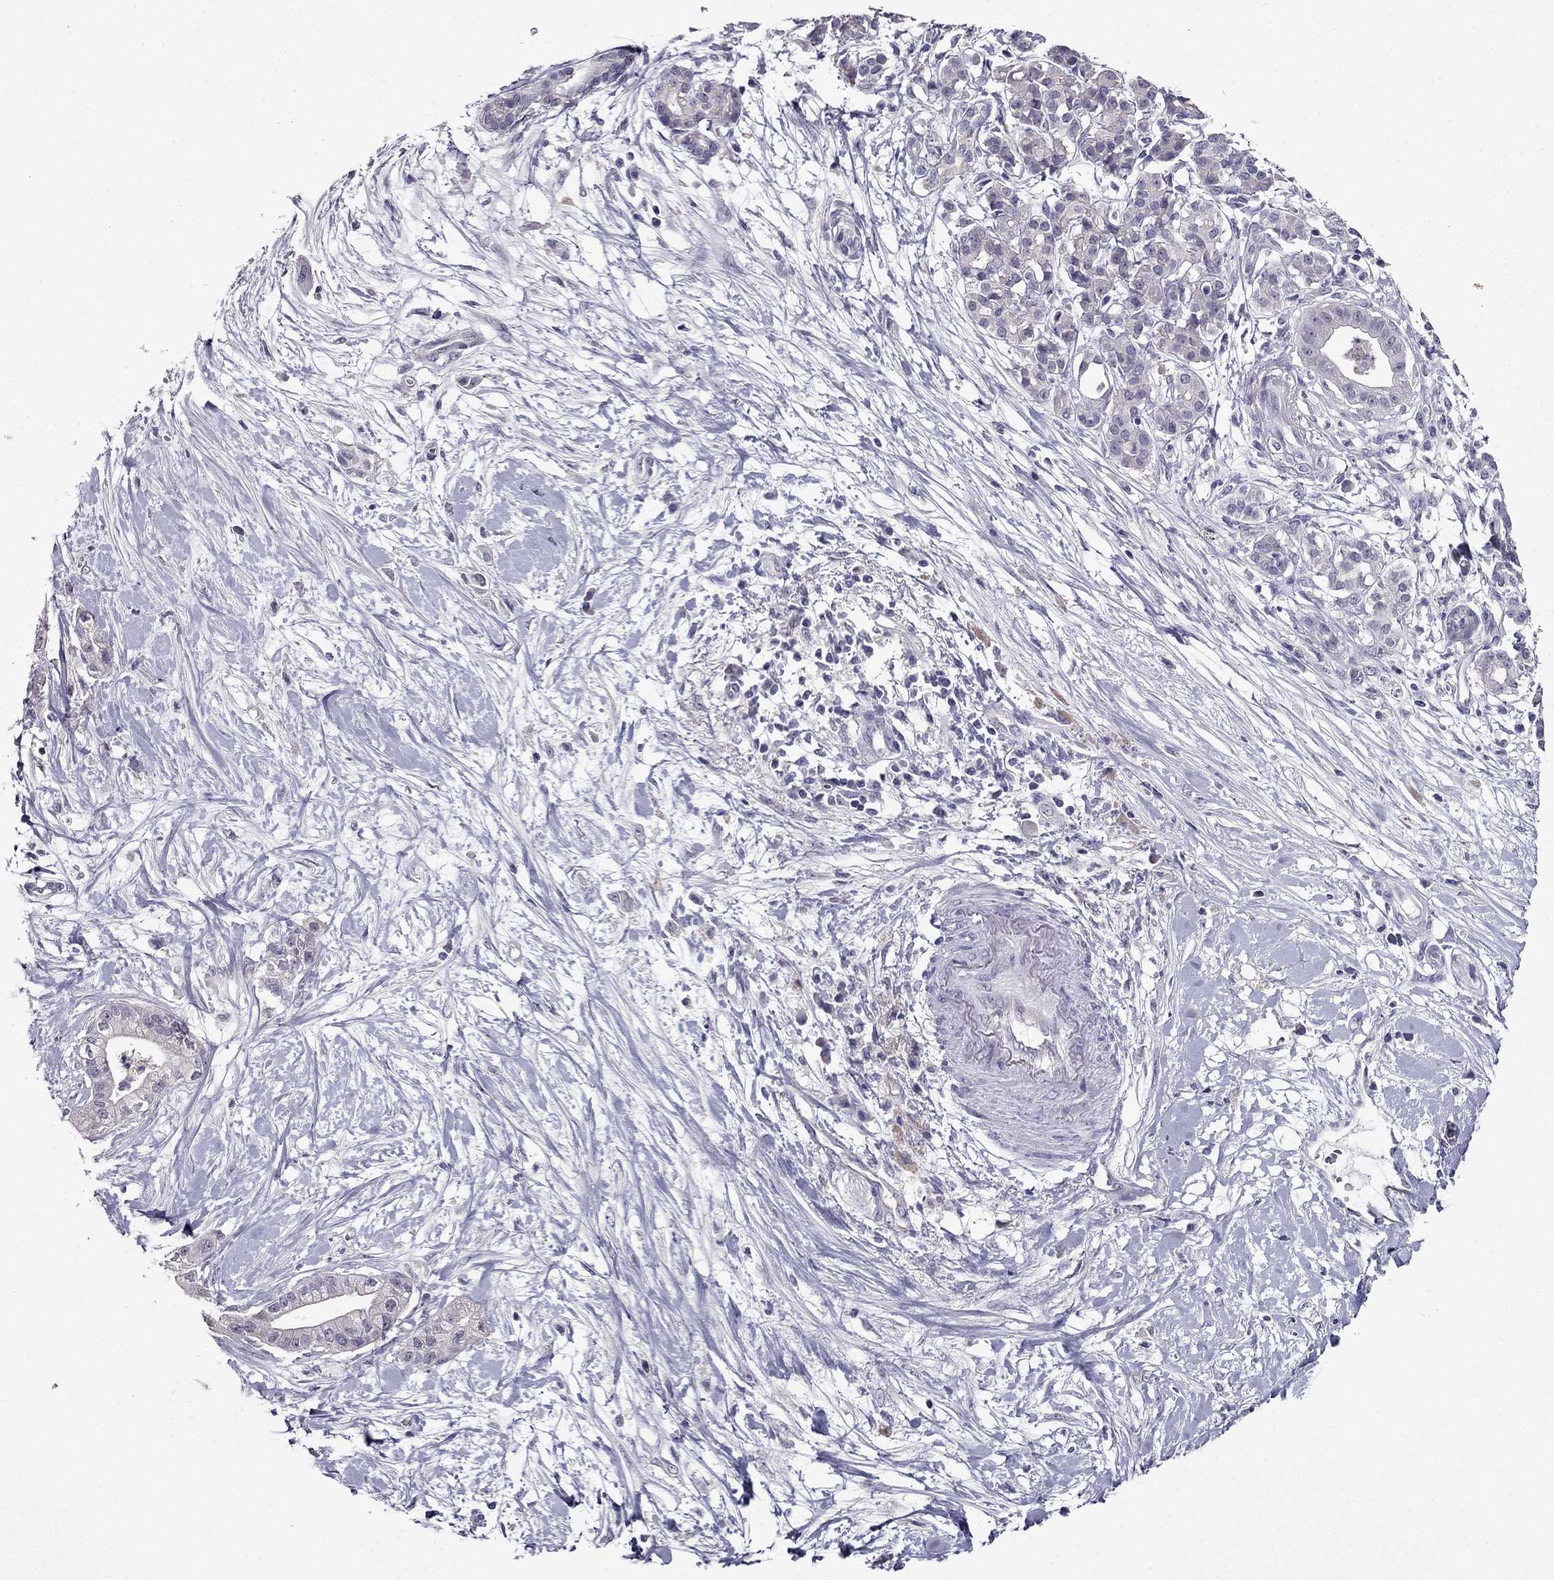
{"staining": {"intensity": "negative", "quantity": "none", "location": "none"}, "tissue": "pancreatic cancer", "cell_type": "Tumor cells", "image_type": "cancer", "snomed": [{"axis": "morphology", "description": "Normal tissue, NOS"}, {"axis": "morphology", "description": "Adenocarcinoma, NOS"}, {"axis": "topography", "description": "Lymph node"}, {"axis": "topography", "description": "Pancreas"}], "caption": "Immunohistochemical staining of human pancreatic adenocarcinoma shows no significant staining in tumor cells.", "gene": "DUSP15", "patient": {"sex": "female", "age": 58}}